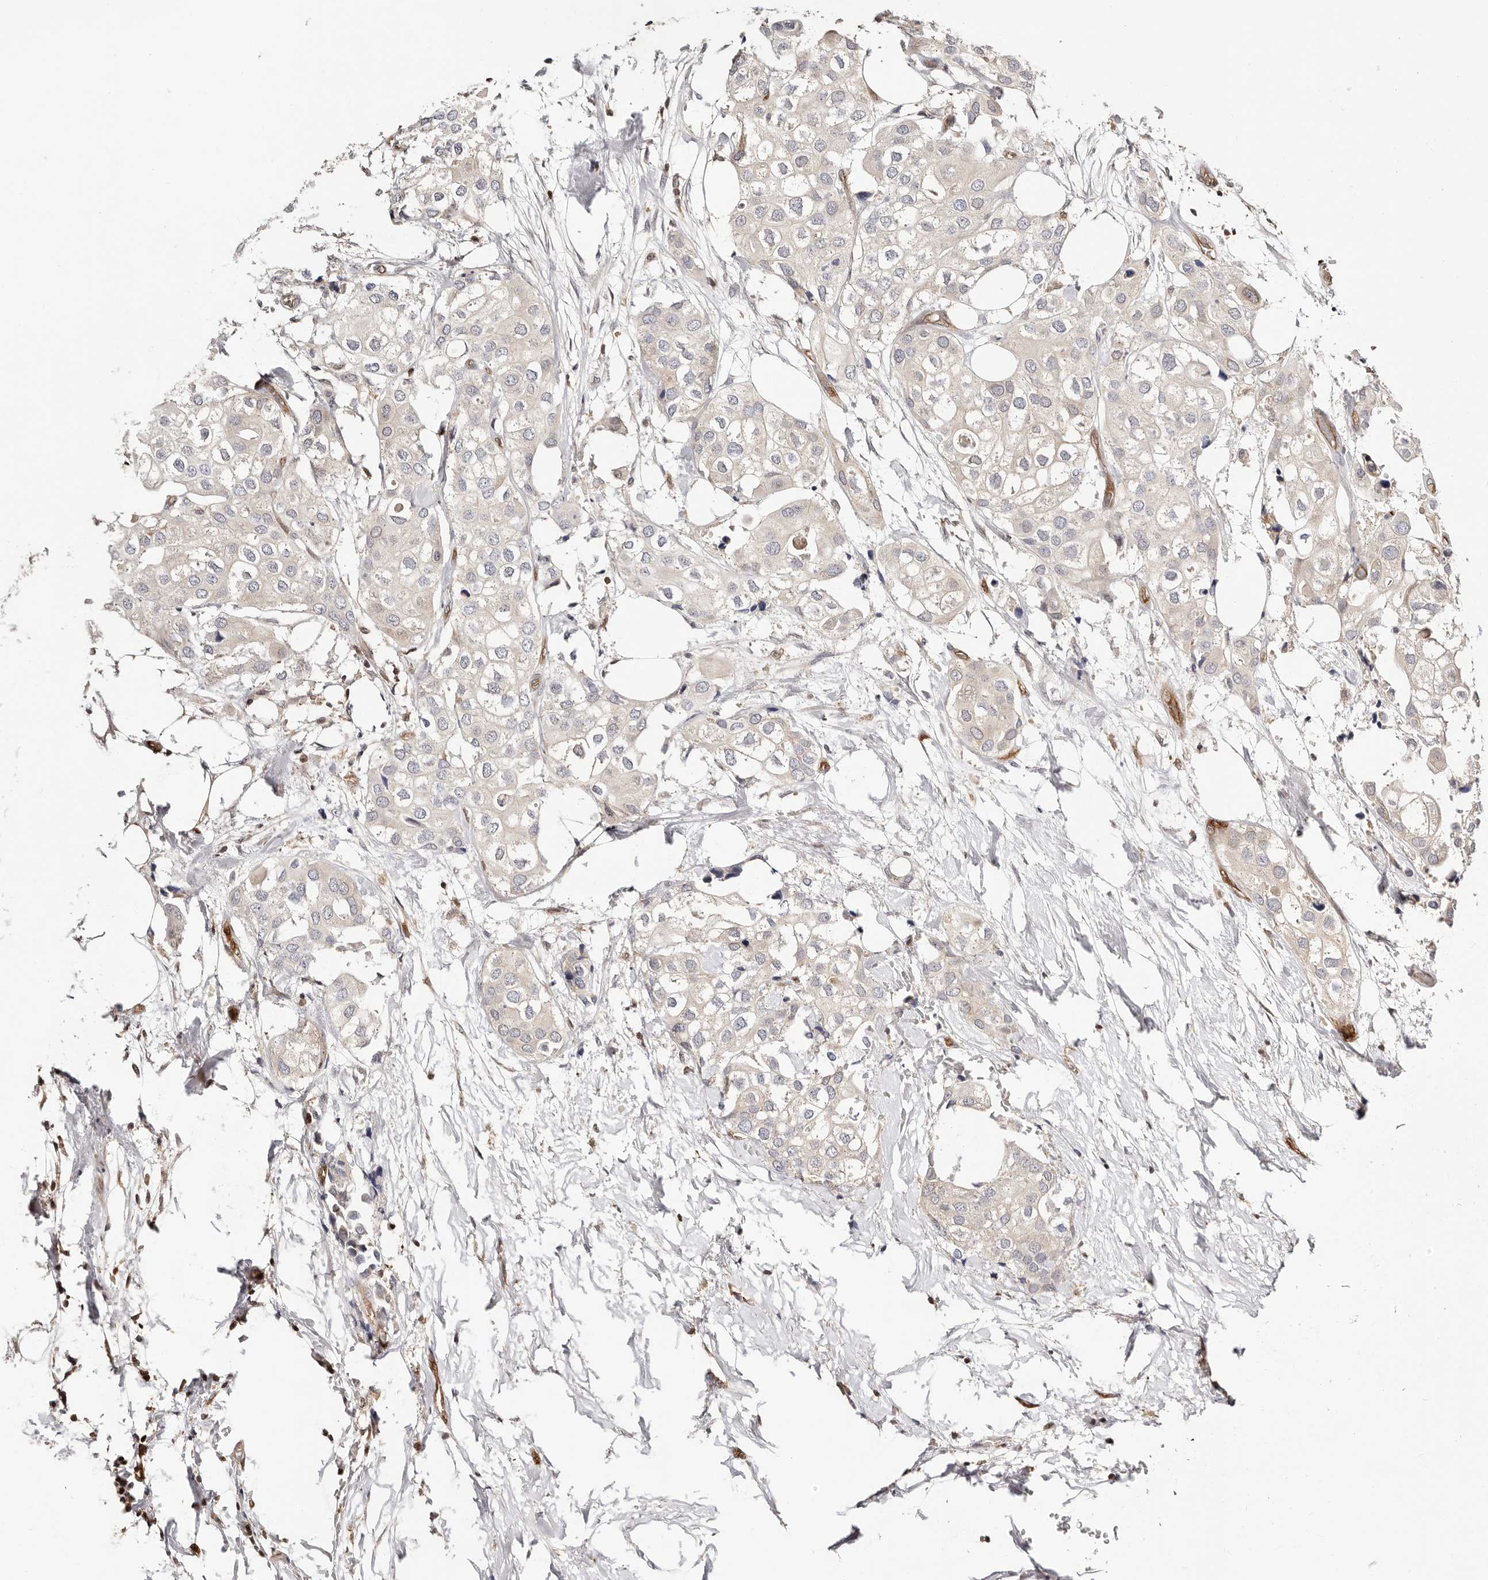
{"staining": {"intensity": "negative", "quantity": "none", "location": "none"}, "tissue": "urothelial cancer", "cell_type": "Tumor cells", "image_type": "cancer", "snomed": [{"axis": "morphology", "description": "Urothelial carcinoma, High grade"}, {"axis": "topography", "description": "Urinary bladder"}], "caption": "Tumor cells show no significant staining in urothelial cancer. The staining was performed using DAB to visualize the protein expression in brown, while the nuclei were stained in blue with hematoxylin (Magnification: 20x).", "gene": "STAT5A", "patient": {"sex": "male", "age": 64}}